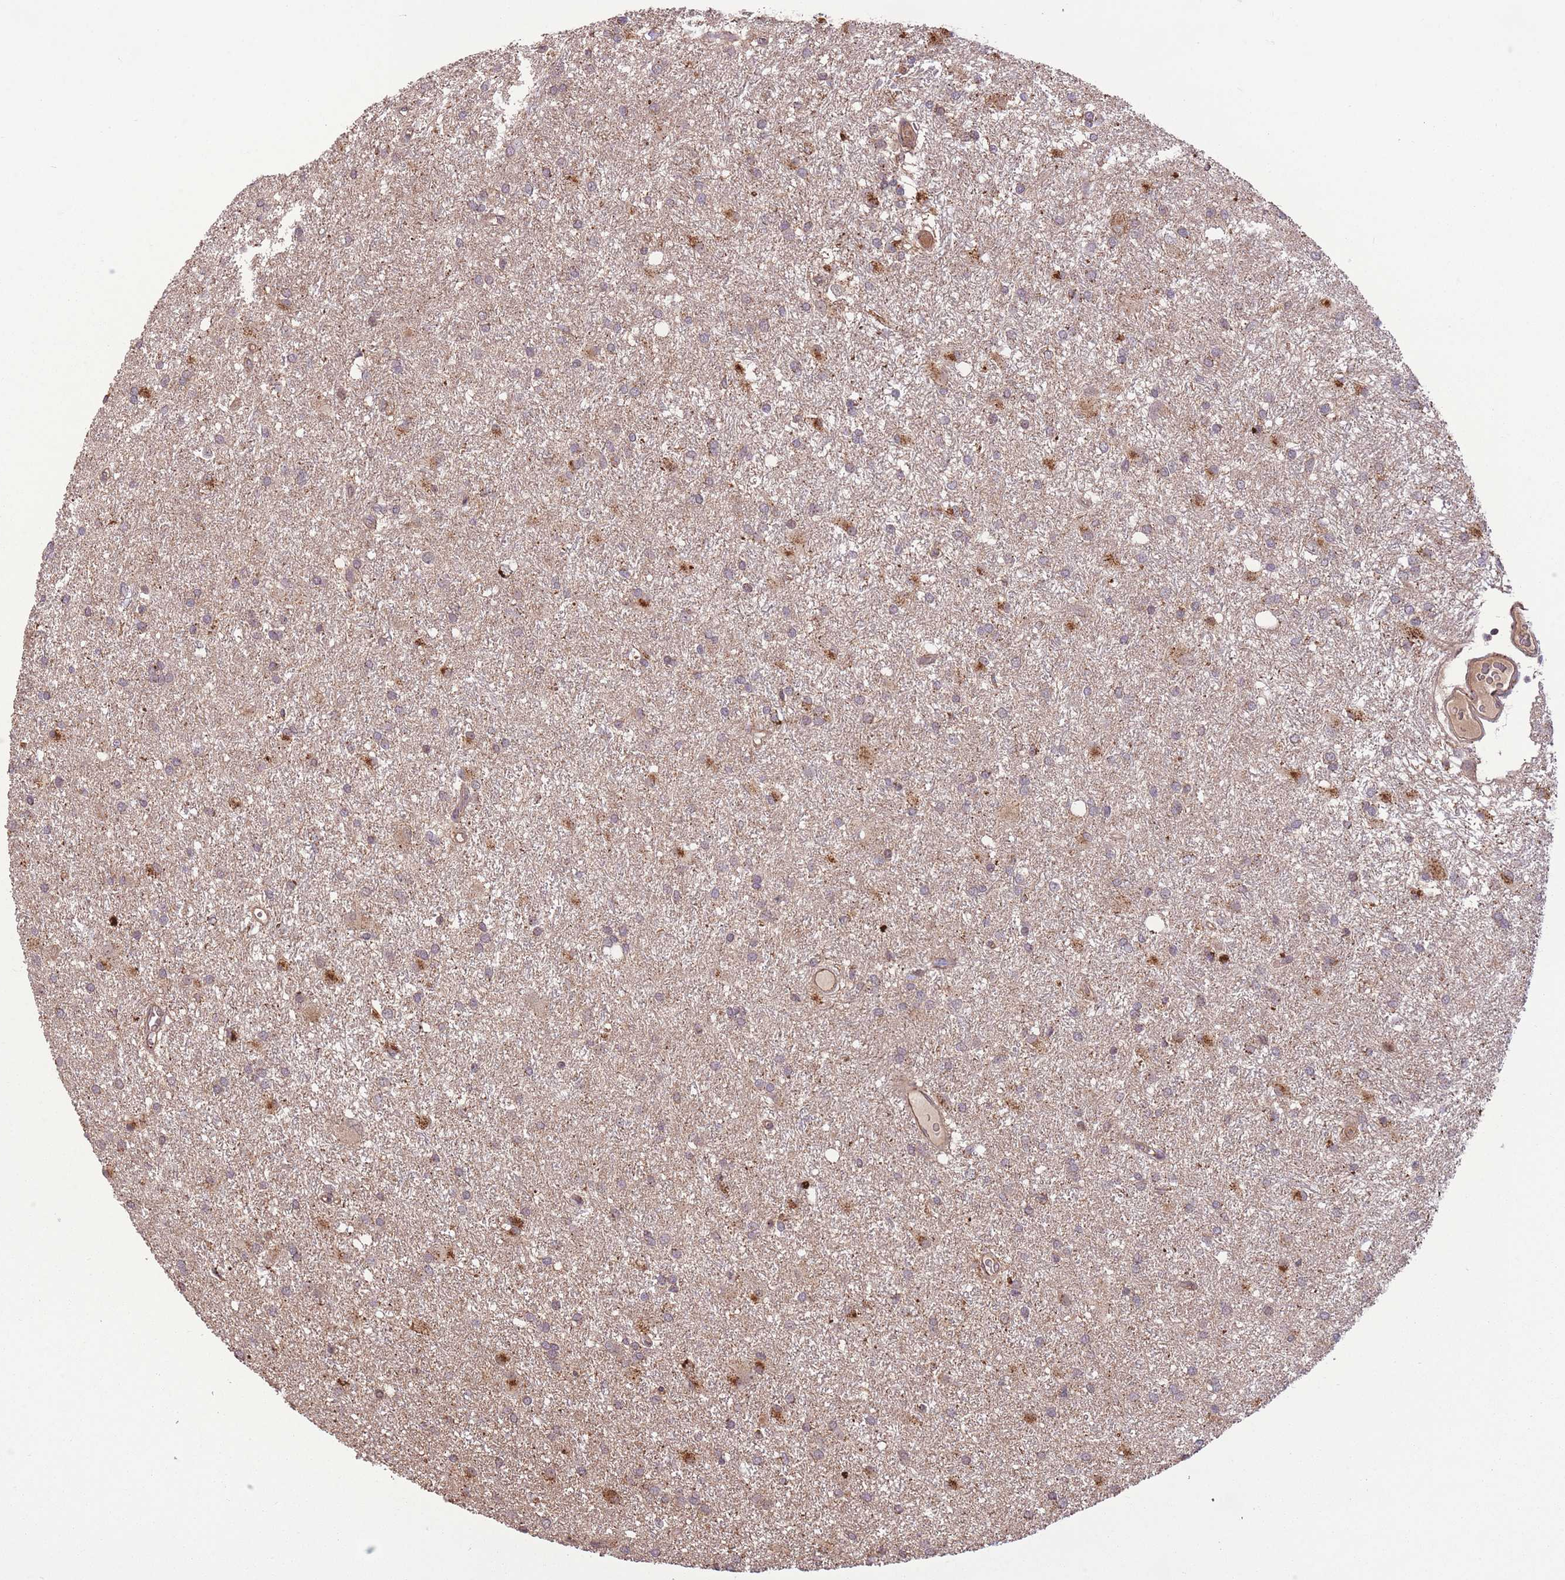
{"staining": {"intensity": "weak", "quantity": "<25%", "location": "cytoplasmic/membranous"}, "tissue": "glioma", "cell_type": "Tumor cells", "image_type": "cancer", "snomed": [{"axis": "morphology", "description": "Glioma, malignant, High grade"}, {"axis": "topography", "description": "Brain"}], "caption": "This is an immunohistochemistry (IHC) micrograph of glioma. There is no positivity in tumor cells.", "gene": "POLR3F", "patient": {"sex": "female", "age": 50}}